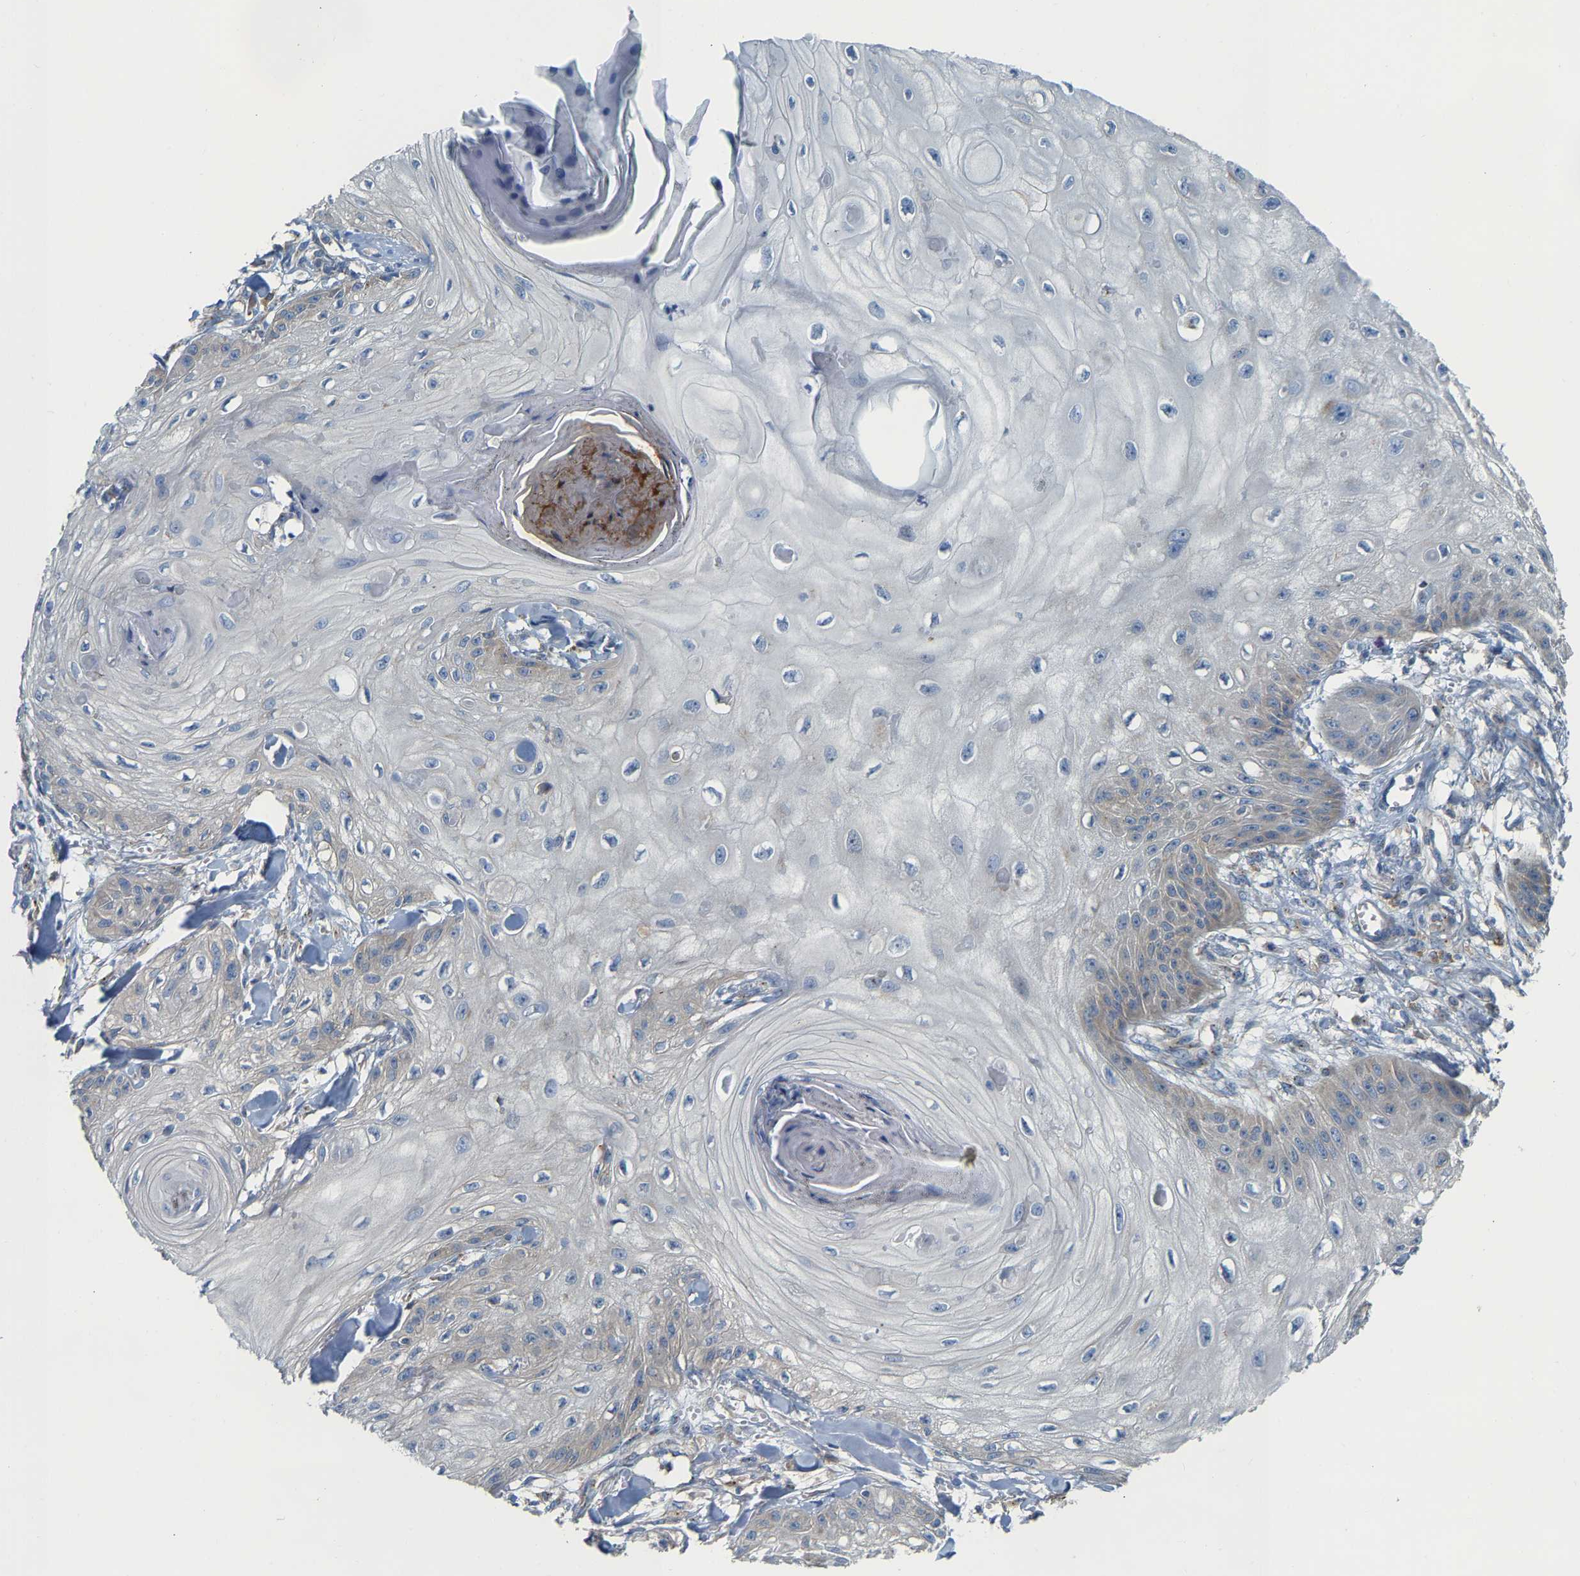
{"staining": {"intensity": "weak", "quantity": "<25%", "location": "cytoplasmic/membranous"}, "tissue": "skin cancer", "cell_type": "Tumor cells", "image_type": "cancer", "snomed": [{"axis": "morphology", "description": "Squamous cell carcinoma, NOS"}, {"axis": "topography", "description": "Skin"}], "caption": "The immunohistochemistry (IHC) micrograph has no significant expression in tumor cells of skin squamous cell carcinoma tissue.", "gene": "PCNT", "patient": {"sex": "male", "age": 74}}